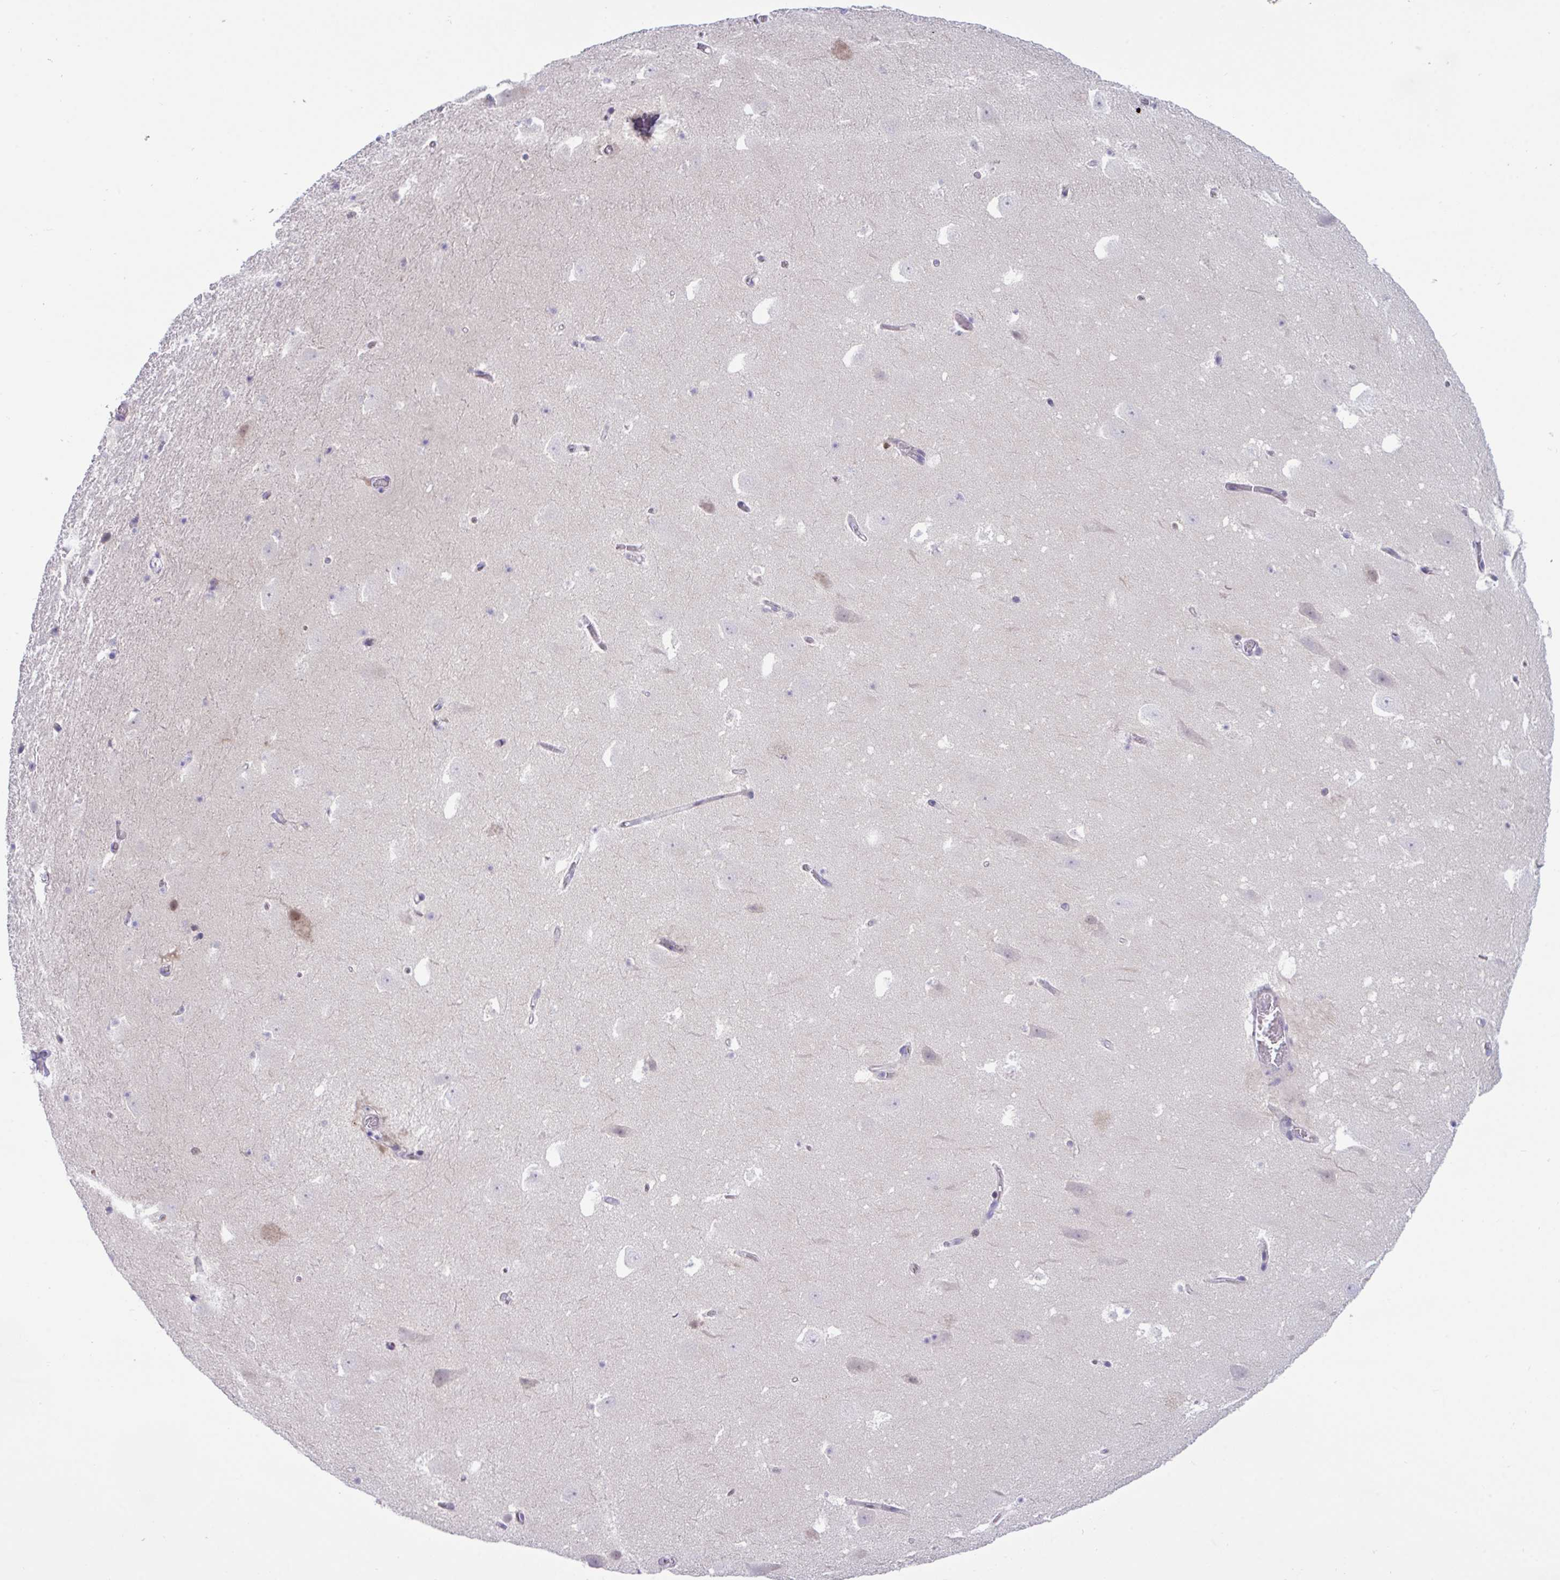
{"staining": {"intensity": "negative", "quantity": "none", "location": "none"}, "tissue": "hippocampus", "cell_type": "Glial cells", "image_type": "normal", "snomed": [{"axis": "morphology", "description": "Normal tissue, NOS"}, {"axis": "topography", "description": "Hippocampus"}], "caption": "Immunohistochemical staining of normal human hippocampus shows no significant staining in glial cells. Brightfield microscopy of immunohistochemistry stained with DAB (brown) and hematoxylin (blue), captured at high magnification.", "gene": "USP35", "patient": {"sex": "female", "age": 42}}